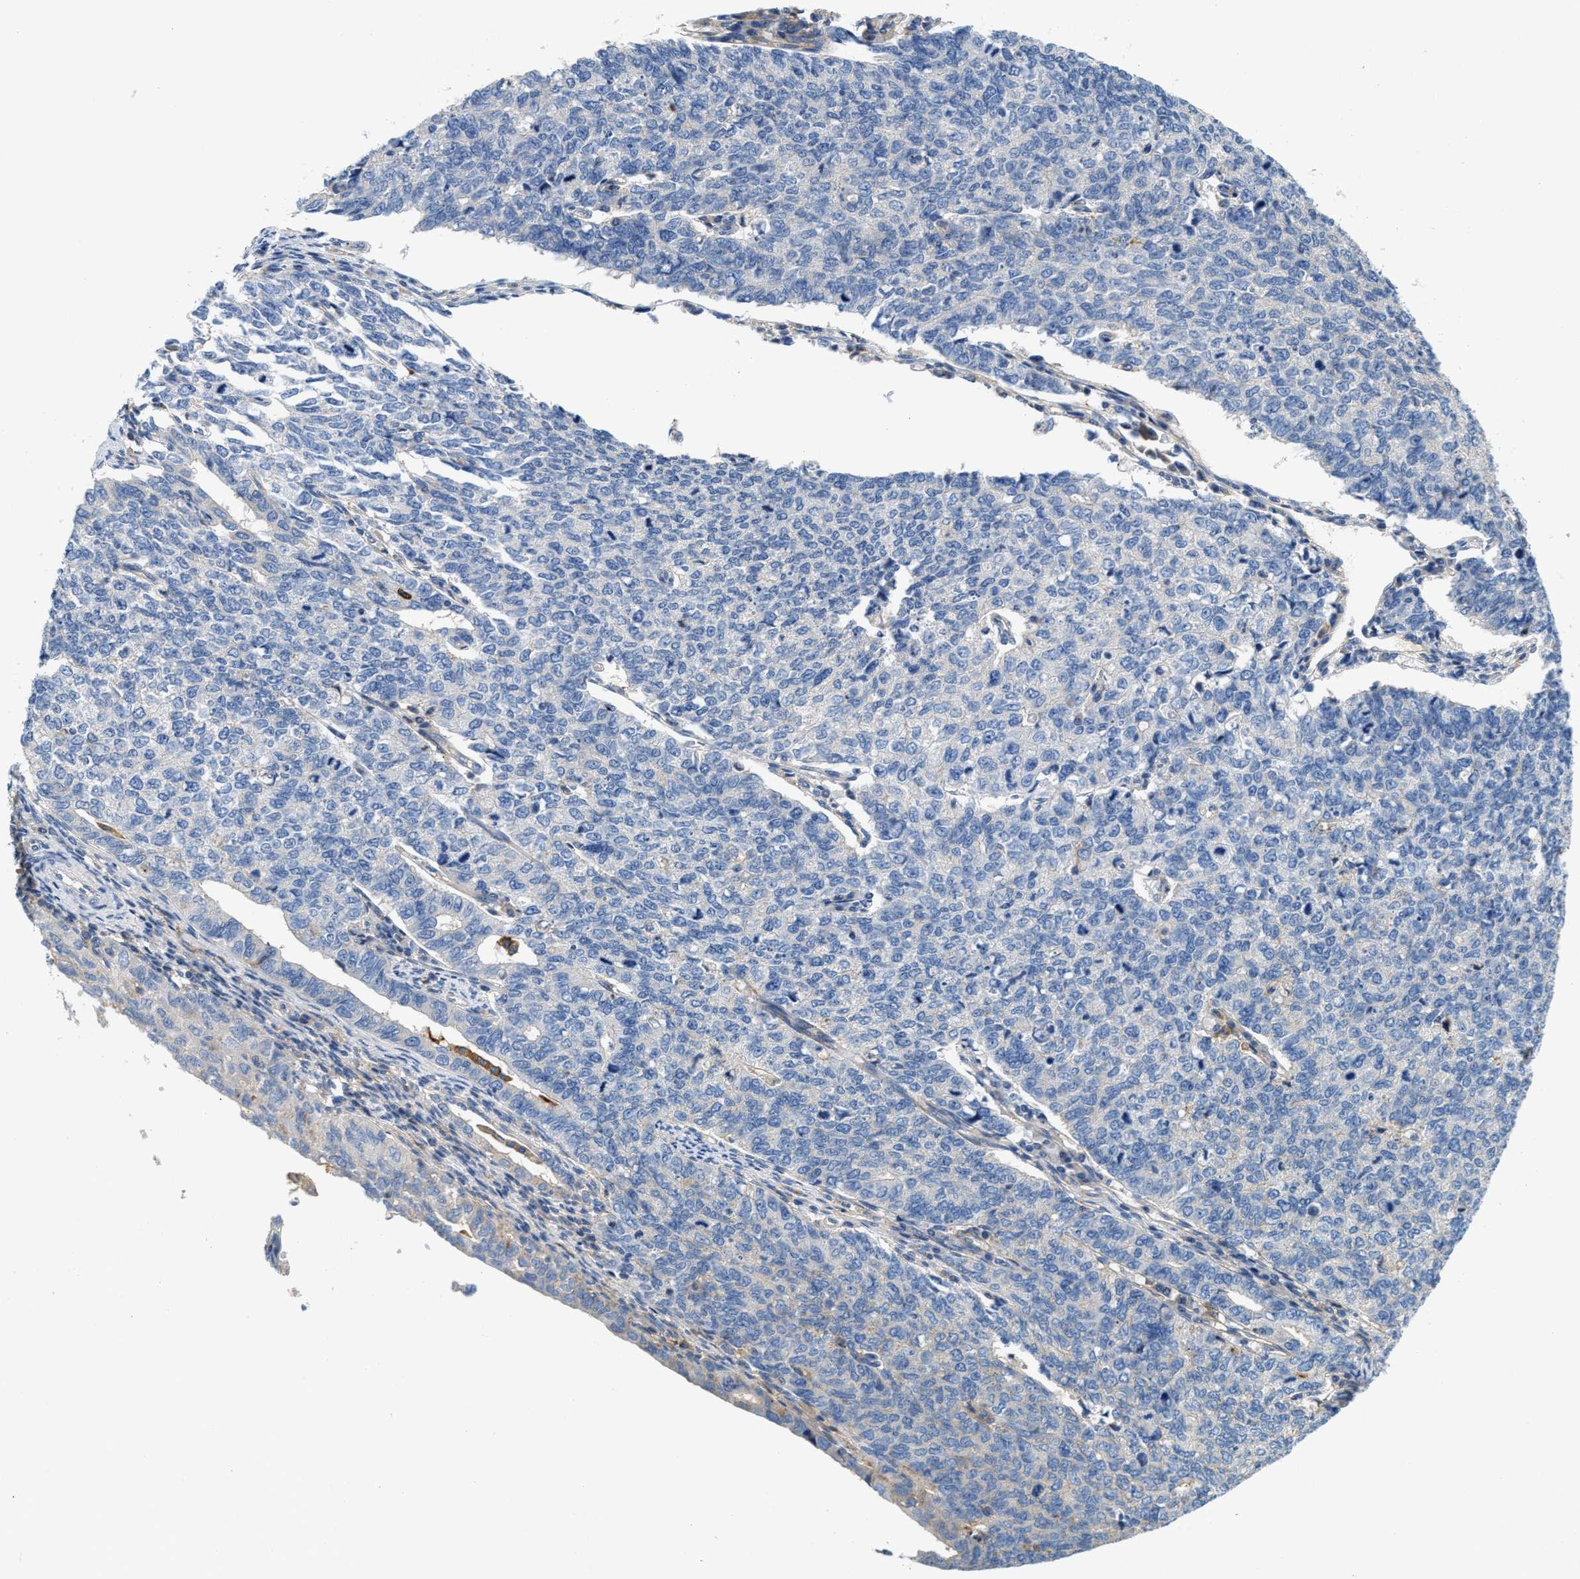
{"staining": {"intensity": "negative", "quantity": "none", "location": "none"}, "tissue": "cervical cancer", "cell_type": "Tumor cells", "image_type": "cancer", "snomed": [{"axis": "morphology", "description": "Squamous cell carcinoma, NOS"}, {"axis": "topography", "description": "Cervix"}], "caption": "DAB (3,3'-diaminobenzidine) immunohistochemical staining of human cervical squamous cell carcinoma exhibits no significant staining in tumor cells.", "gene": "NSUN7", "patient": {"sex": "female", "age": 63}}